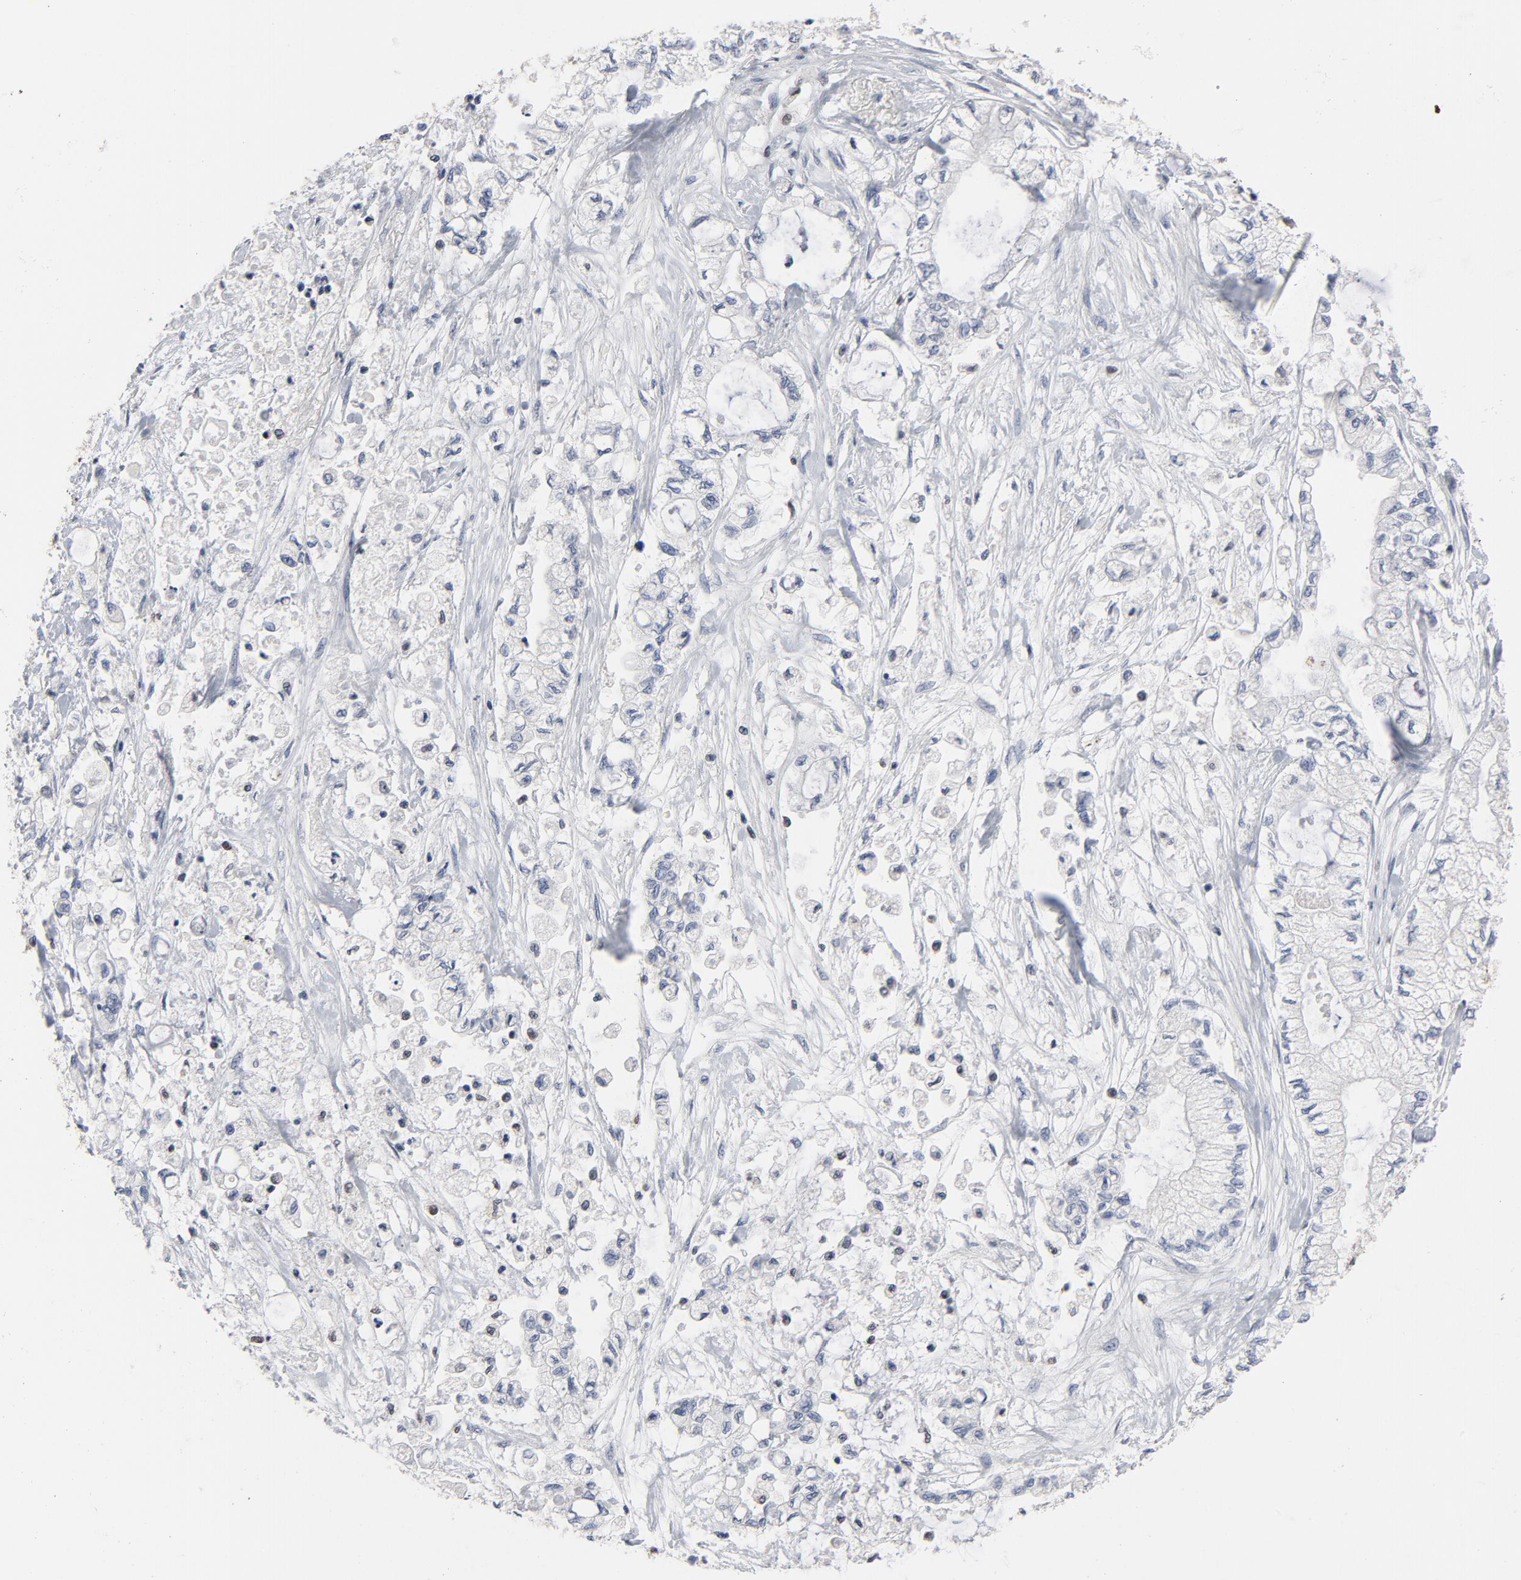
{"staining": {"intensity": "negative", "quantity": "none", "location": "none"}, "tissue": "pancreatic cancer", "cell_type": "Tumor cells", "image_type": "cancer", "snomed": [{"axis": "morphology", "description": "Adenocarcinoma, NOS"}, {"axis": "topography", "description": "Pancreas"}], "caption": "DAB (3,3'-diaminobenzidine) immunohistochemical staining of human adenocarcinoma (pancreatic) displays no significant staining in tumor cells.", "gene": "NFKB1", "patient": {"sex": "male", "age": 79}}